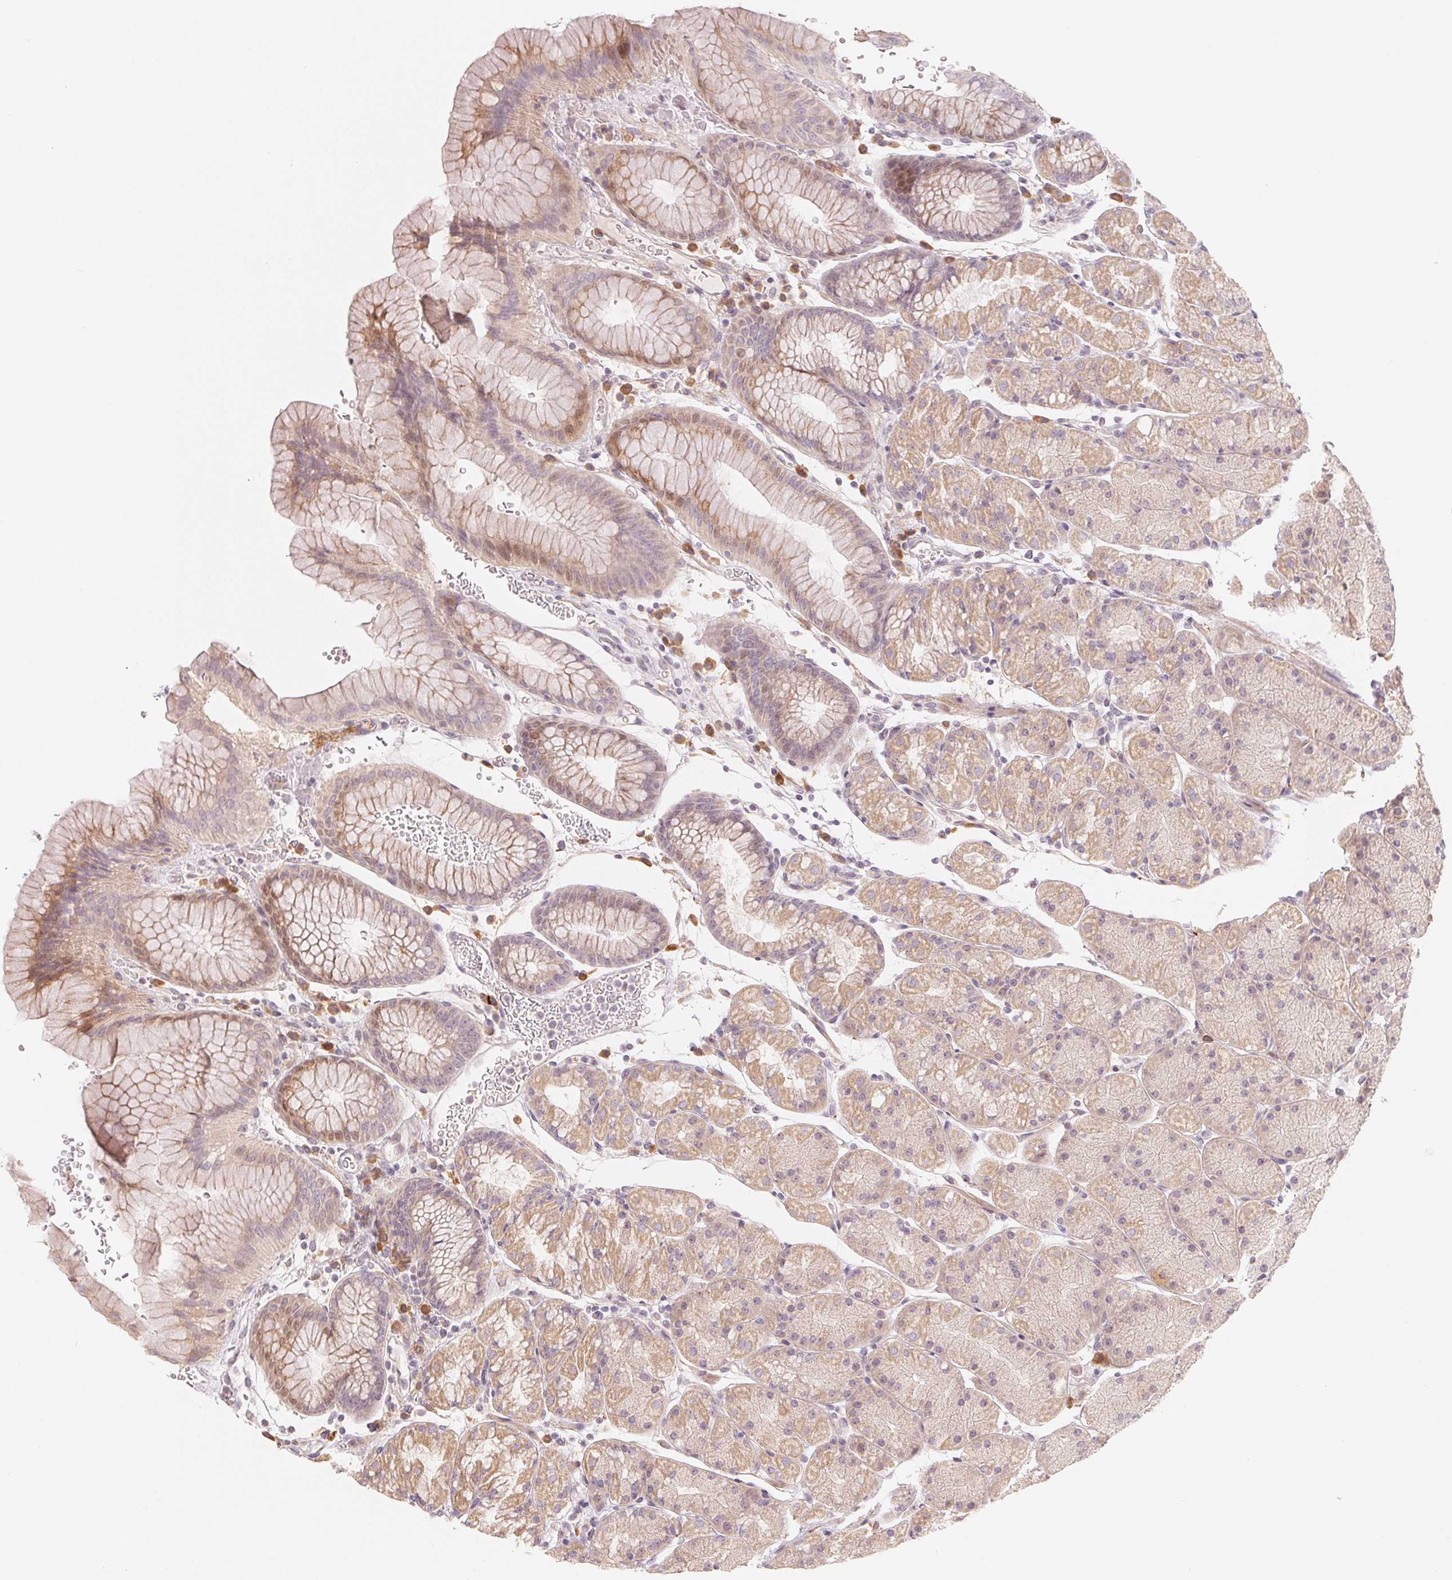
{"staining": {"intensity": "weak", "quantity": "25%-75%", "location": "cytoplasmic/membranous,nuclear"}, "tissue": "stomach", "cell_type": "Glandular cells", "image_type": "normal", "snomed": [{"axis": "morphology", "description": "Normal tissue, NOS"}, {"axis": "topography", "description": "Stomach, upper"}, {"axis": "topography", "description": "Stomach"}], "caption": "Weak cytoplasmic/membranous,nuclear staining is present in about 25%-75% of glandular cells in benign stomach. The staining was performed using DAB to visualize the protein expression in brown, while the nuclei were stained in blue with hematoxylin (Magnification: 20x).", "gene": "DENND2C", "patient": {"sex": "male", "age": 76}}